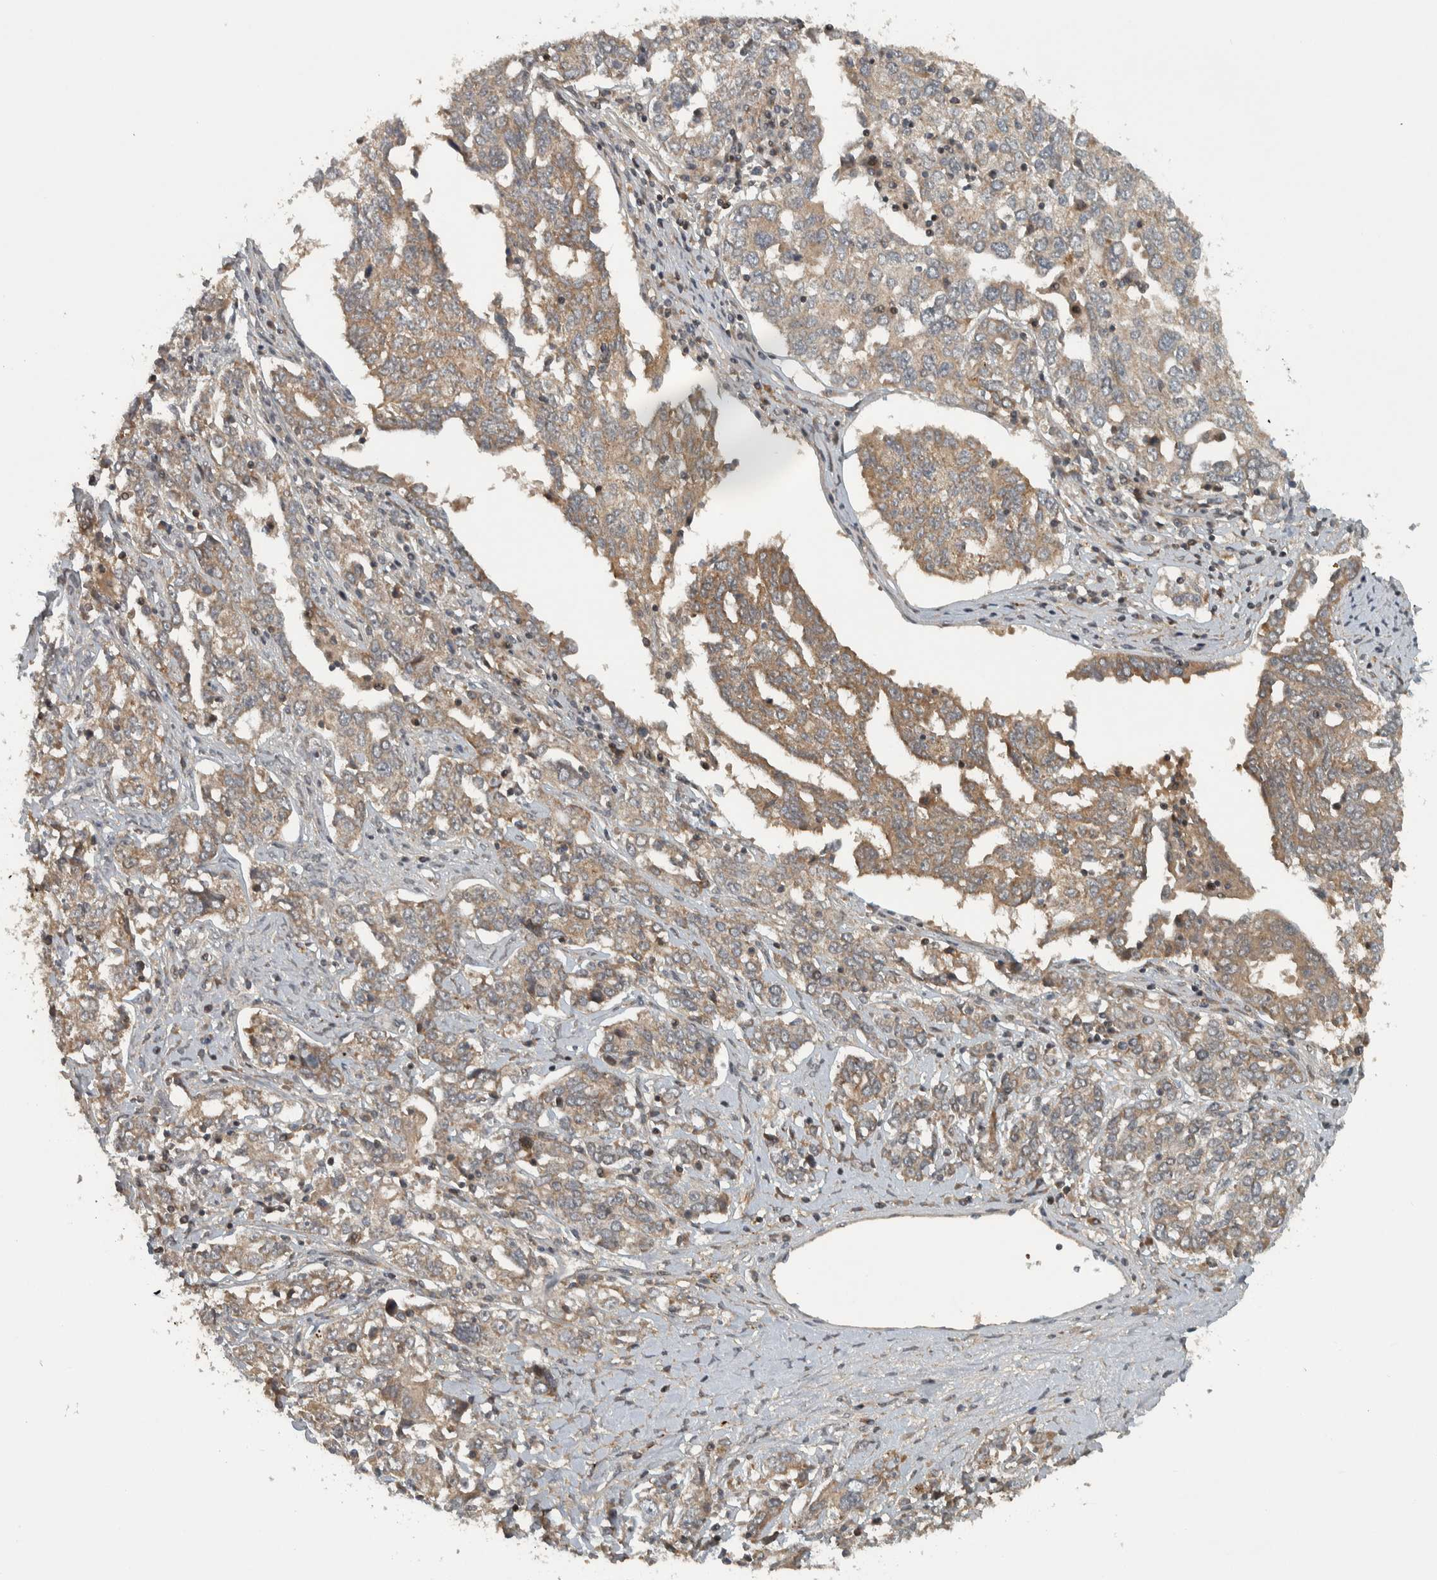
{"staining": {"intensity": "moderate", "quantity": ">75%", "location": "cytoplasmic/membranous"}, "tissue": "ovarian cancer", "cell_type": "Tumor cells", "image_type": "cancer", "snomed": [{"axis": "morphology", "description": "Carcinoma, endometroid"}, {"axis": "topography", "description": "Ovary"}], "caption": "Protein analysis of ovarian cancer (endometroid carcinoma) tissue exhibits moderate cytoplasmic/membranous staining in about >75% of tumor cells.", "gene": "KIFAP3", "patient": {"sex": "female", "age": 62}}